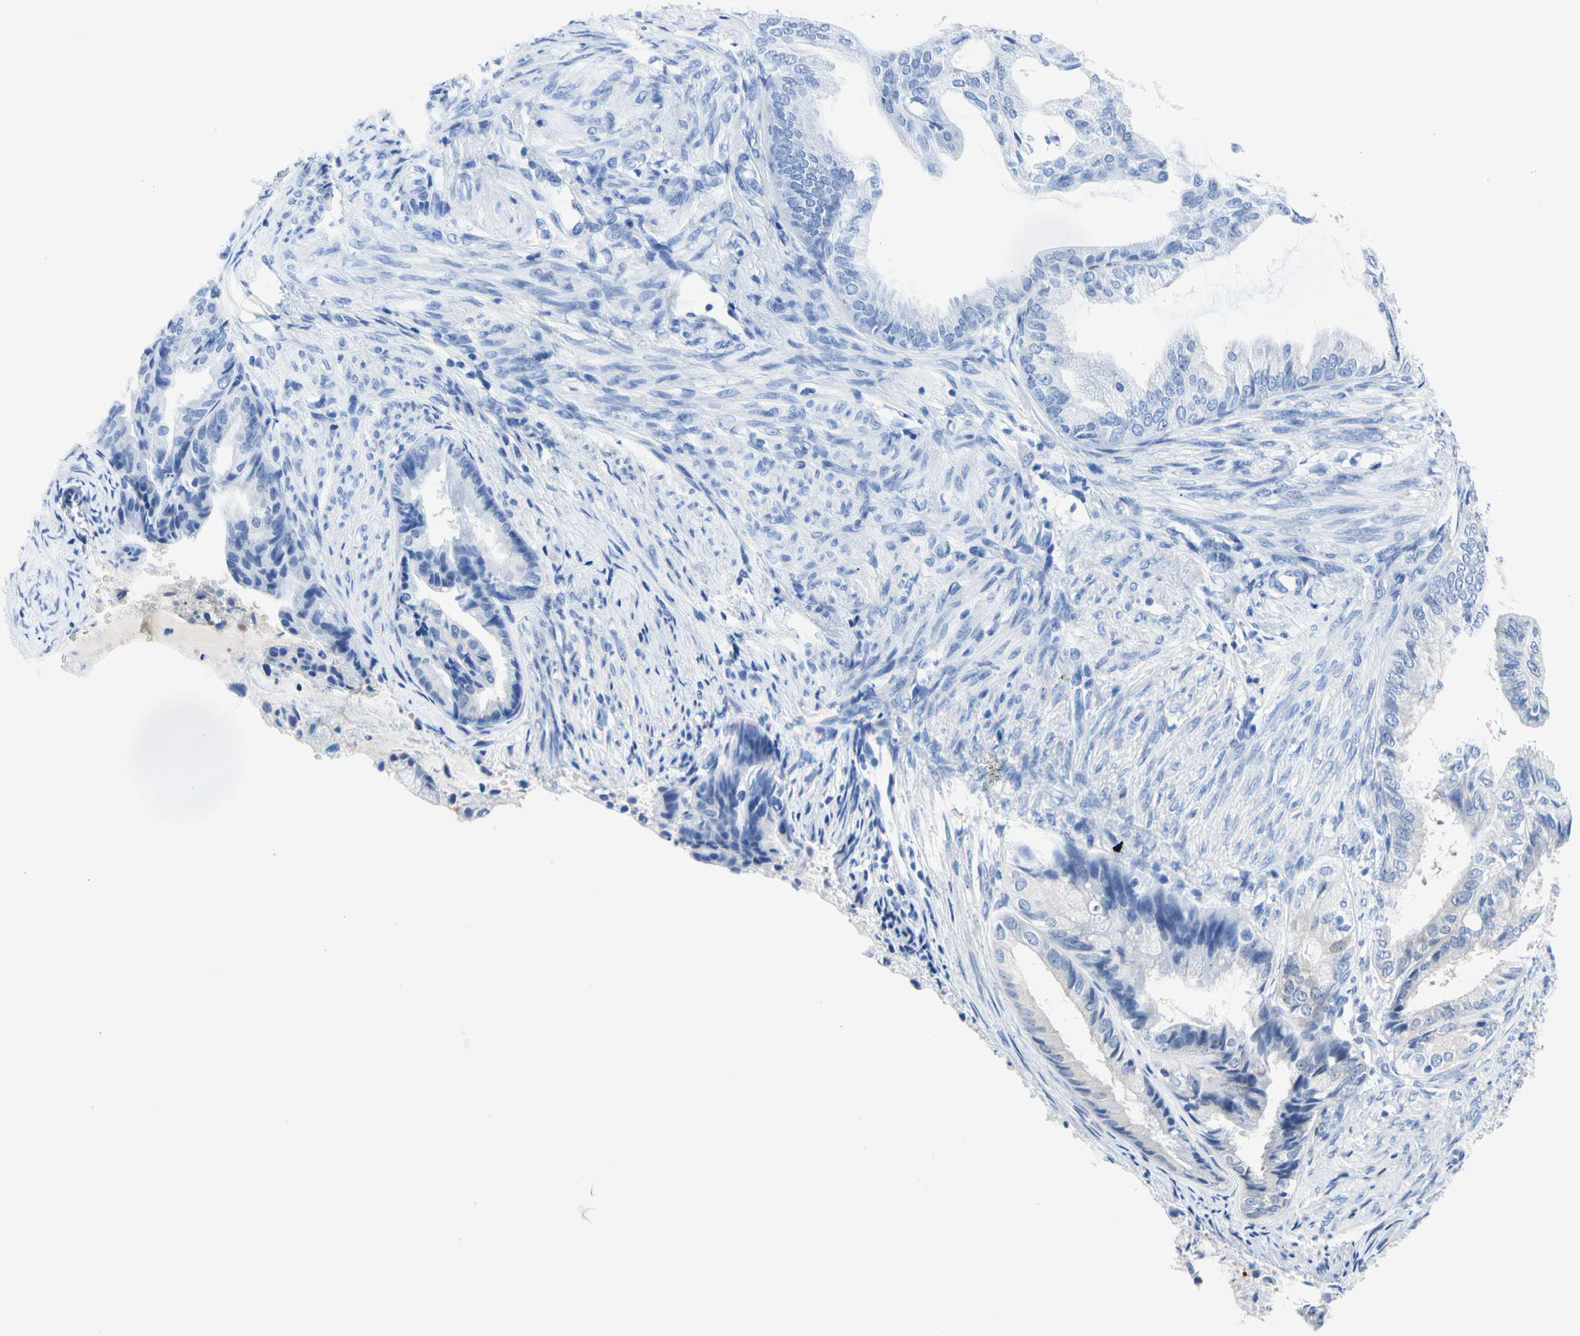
{"staining": {"intensity": "negative", "quantity": "none", "location": "none"}, "tissue": "endometrial cancer", "cell_type": "Tumor cells", "image_type": "cancer", "snomed": [{"axis": "morphology", "description": "Adenocarcinoma, NOS"}, {"axis": "topography", "description": "Endometrium"}], "caption": "This is an IHC image of adenocarcinoma (endometrial). There is no expression in tumor cells.", "gene": "HMGCR", "patient": {"sex": "female", "age": 86}}